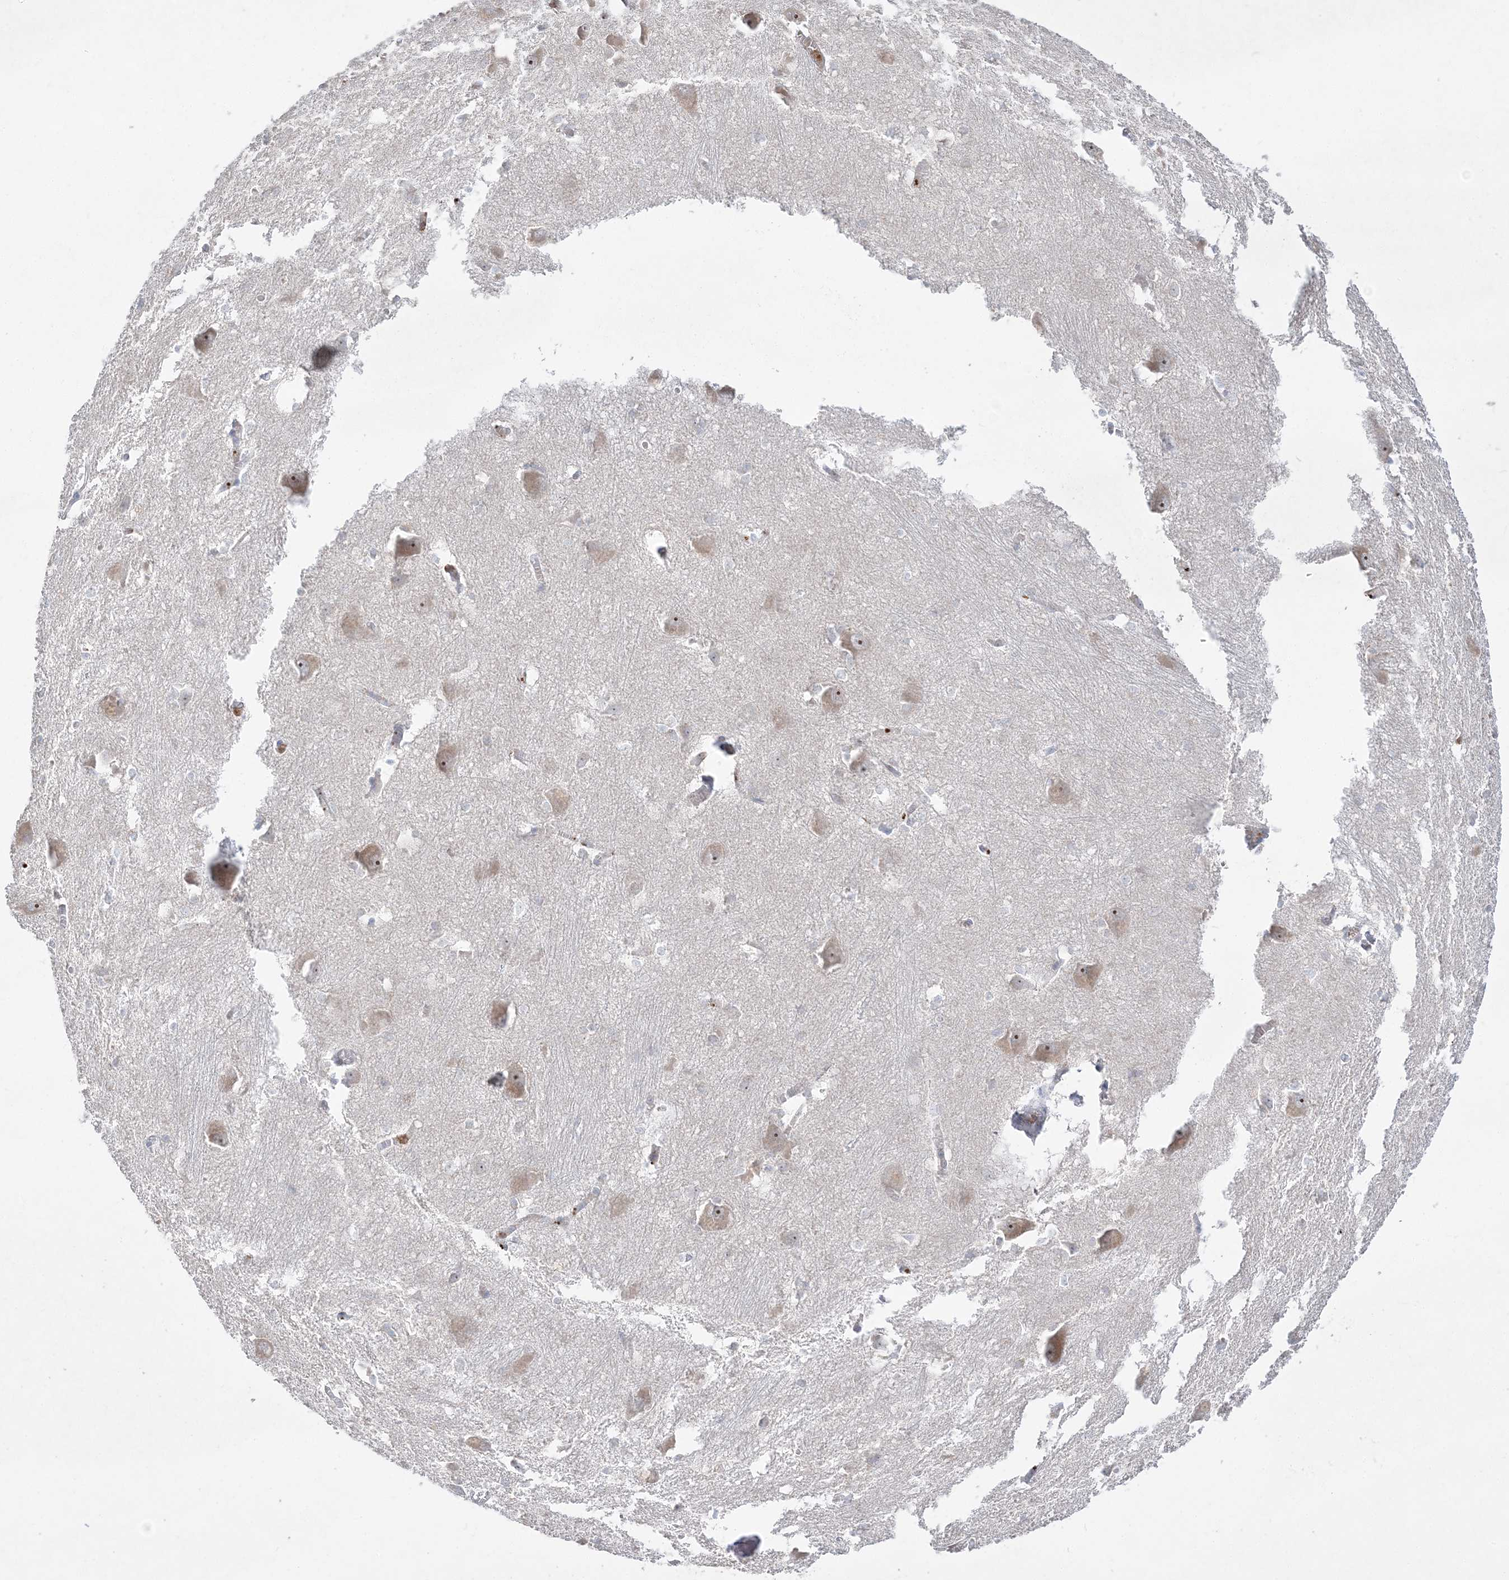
{"staining": {"intensity": "negative", "quantity": "none", "location": "none"}, "tissue": "caudate", "cell_type": "Glial cells", "image_type": "normal", "snomed": [{"axis": "morphology", "description": "Normal tissue, NOS"}, {"axis": "topography", "description": "Lateral ventricle wall"}], "caption": "Glial cells show no significant expression in benign caudate. Brightfield microscopy of immunohistochemistry (IHC) stained with DAB (brown) and hematoxylin (blue), captured at high magnification.", "gene": "NOP16", "patient": {"sex": "male", "age": 37}}